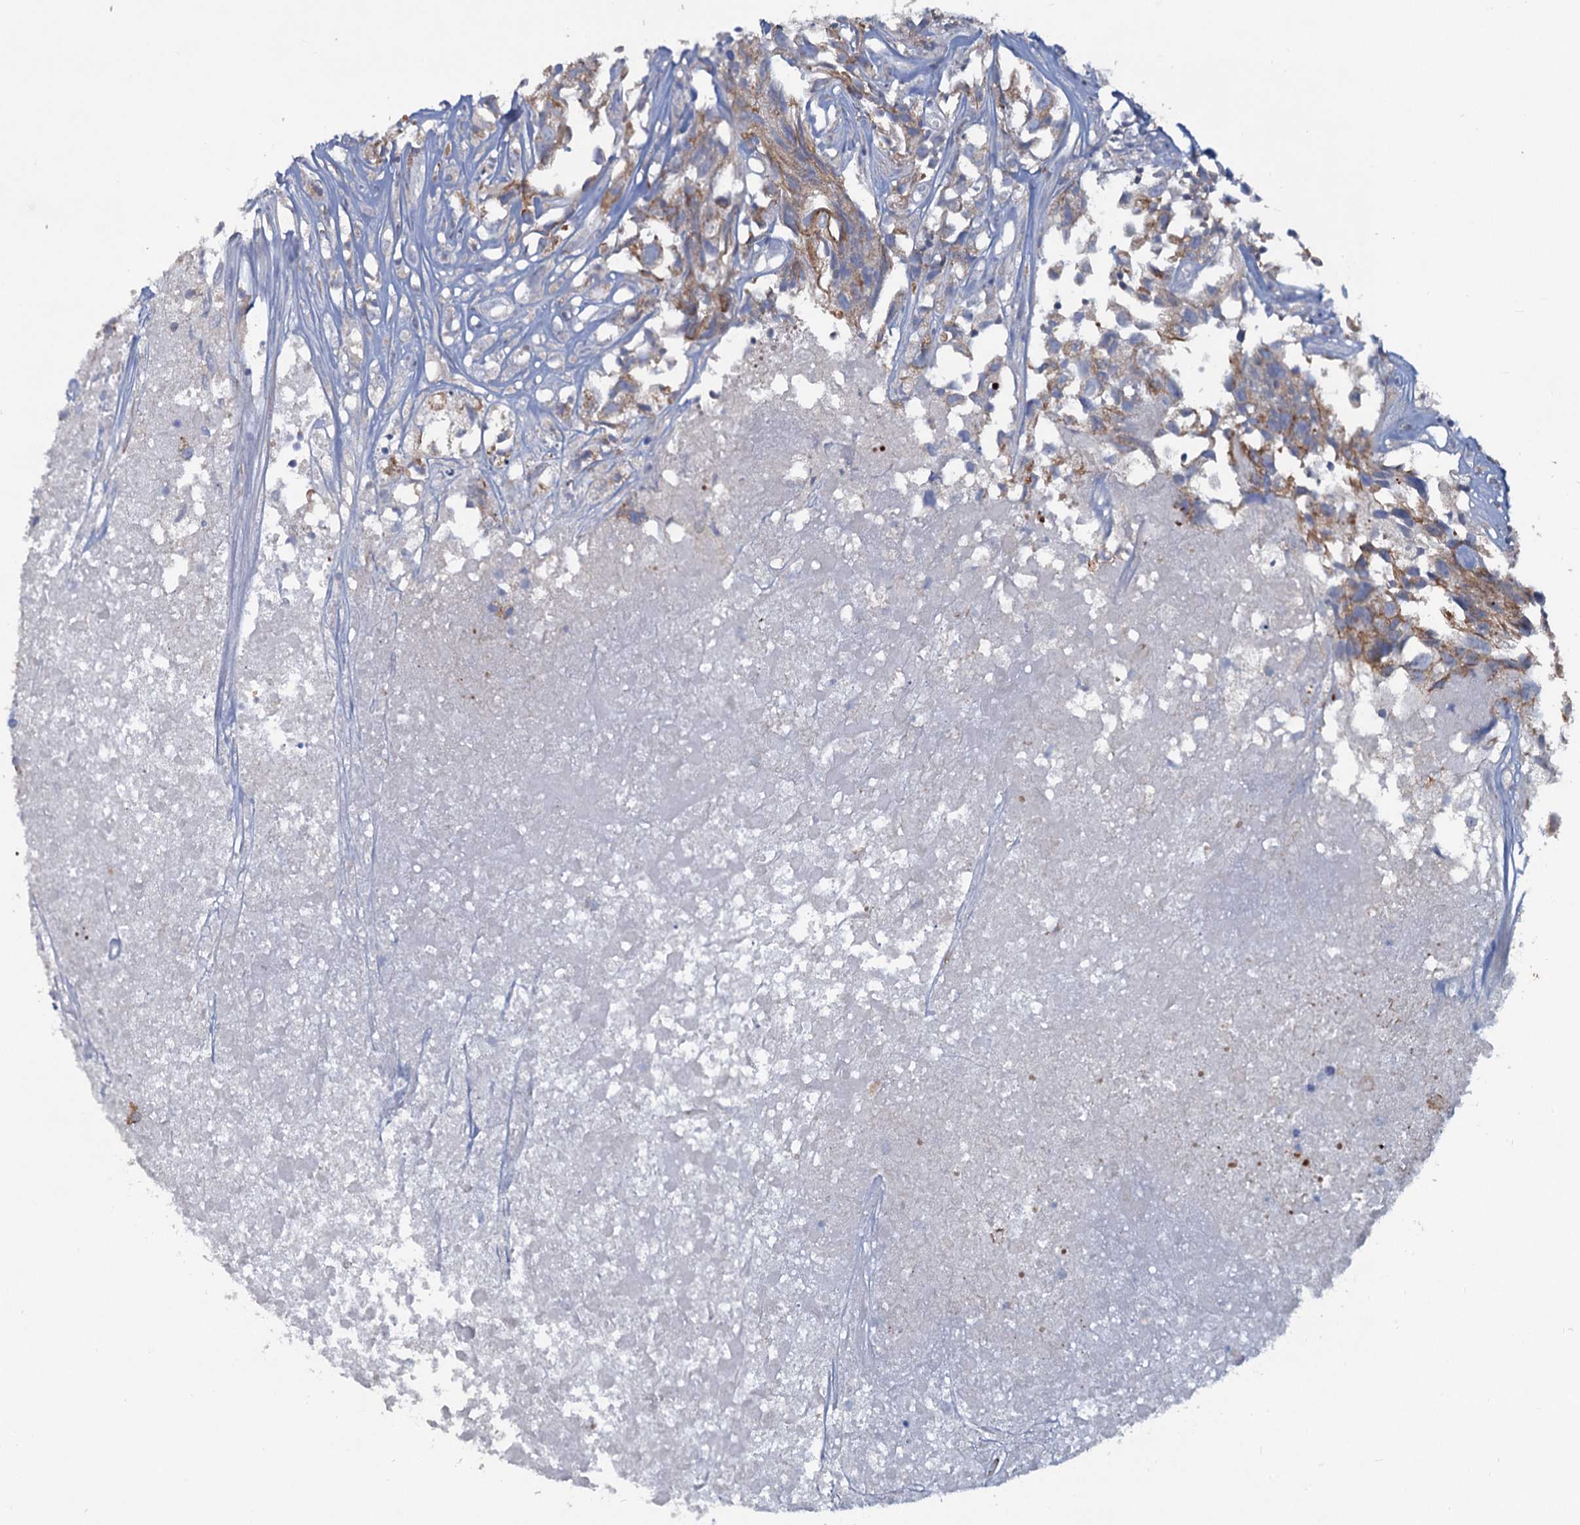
{"staining": {"intensity": "moderate", "quantity": "25%-75%", "location": "cytoplasmic/membranous"}, "tissue": "urothelial cancer", "cell_type": "Tumor cells", "image_type": "cancer", "snomed": [{"axis": "morphology", "description": "Urothelial carcinoma, High grade"}, {"axis": "topography", "description": "Urinary bladder"}], "caption": "High-grade urothelial carcinoma was stained to show a protein in brown. There is medium levels of moderate cytoplasmic/membranous staining in approximately 25%-75% of tumor cells.", "gene": "LRCH4", "patient": {"sex": "female", "age": 75}}